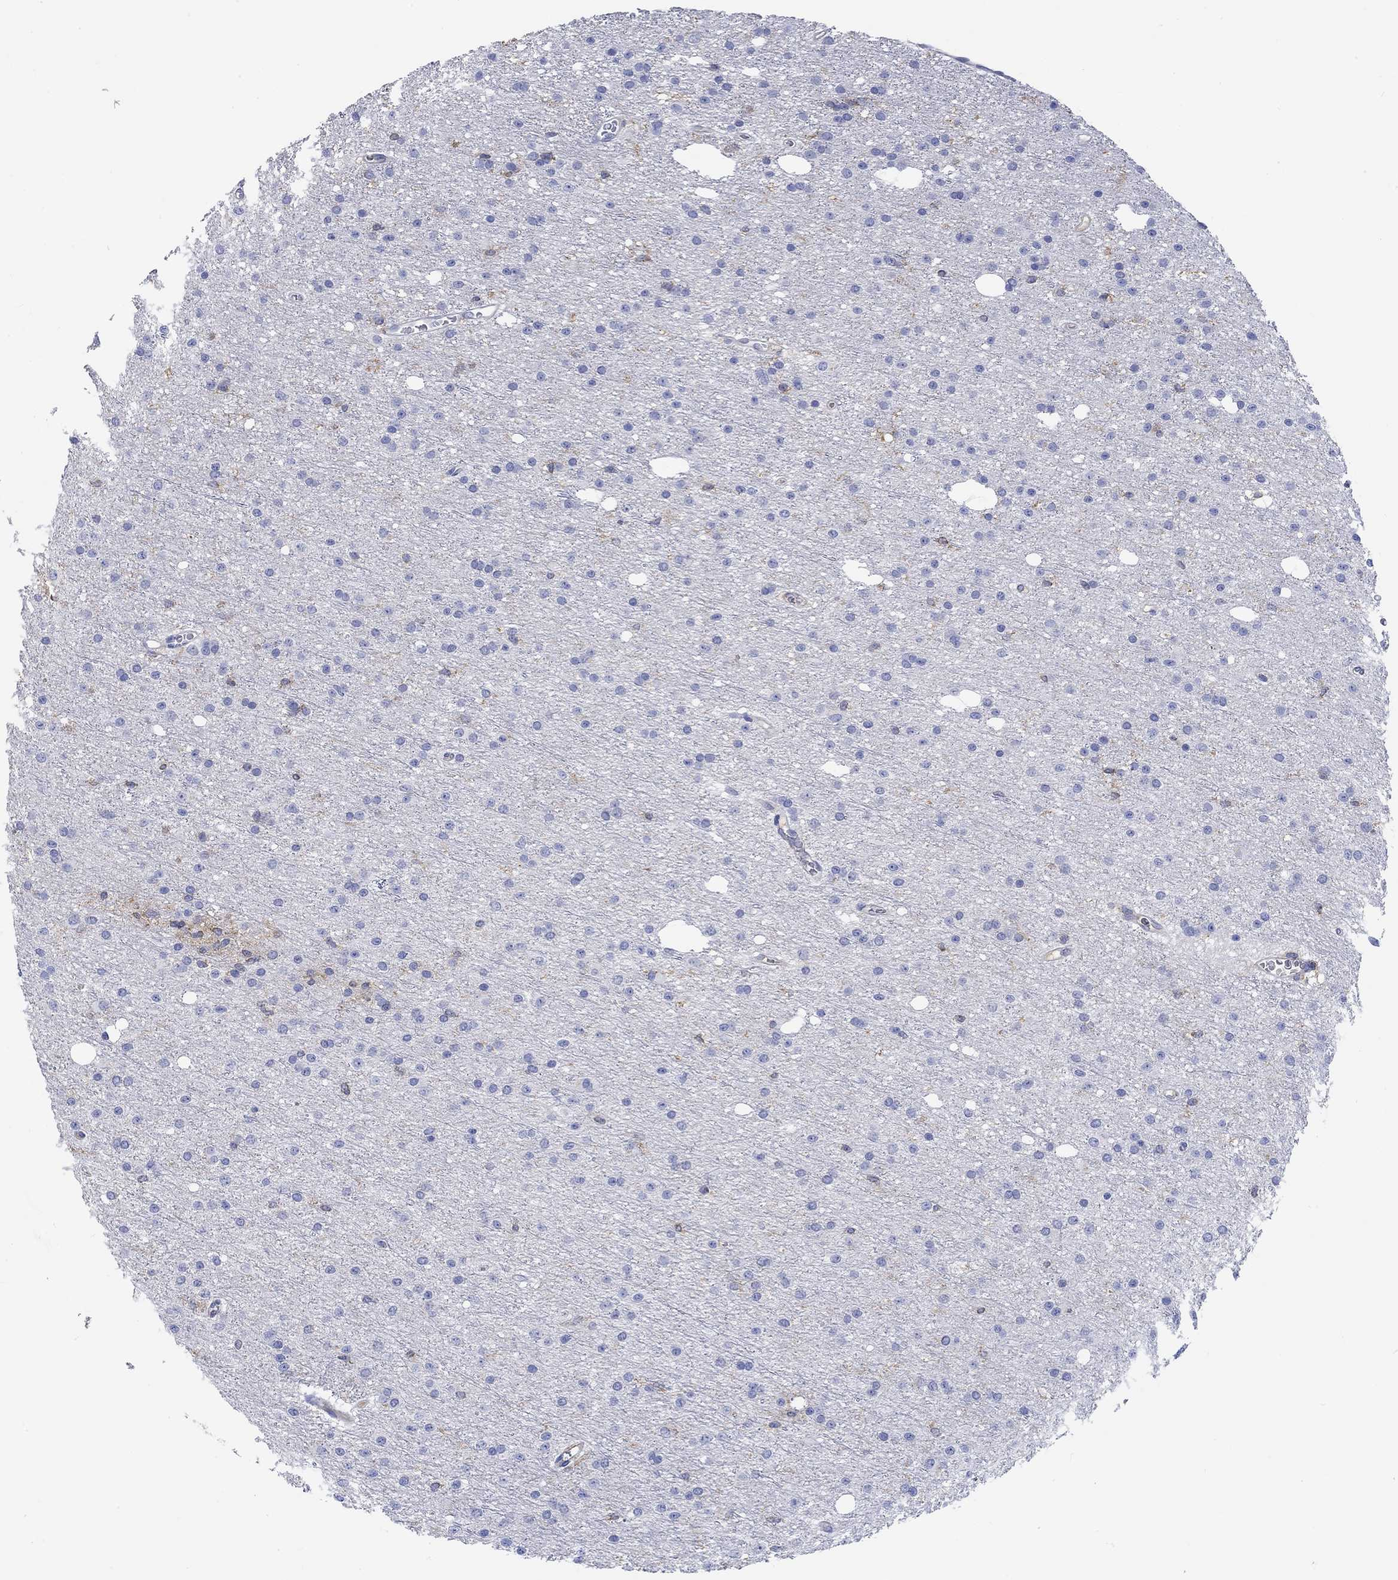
{"staining": {"intensity": "negative", "quantity": "none", "location": "none"}, "tissue": "glioma", "cell_type": "Tumor cells", "image_type": "cancer", "snomed": [{"axis": "morphology", "description": "Glioma, malignant, Low grade"}, {"axis": "topography", "description": "Brain"}], "caption": "DAB (3,3'-diaminobenzidine) immunohistochemical staining of glioma demonstrates no significant staining in tumor cells.", "gene": "GCM1", "patient": {"sex": "male", "age": 27}}